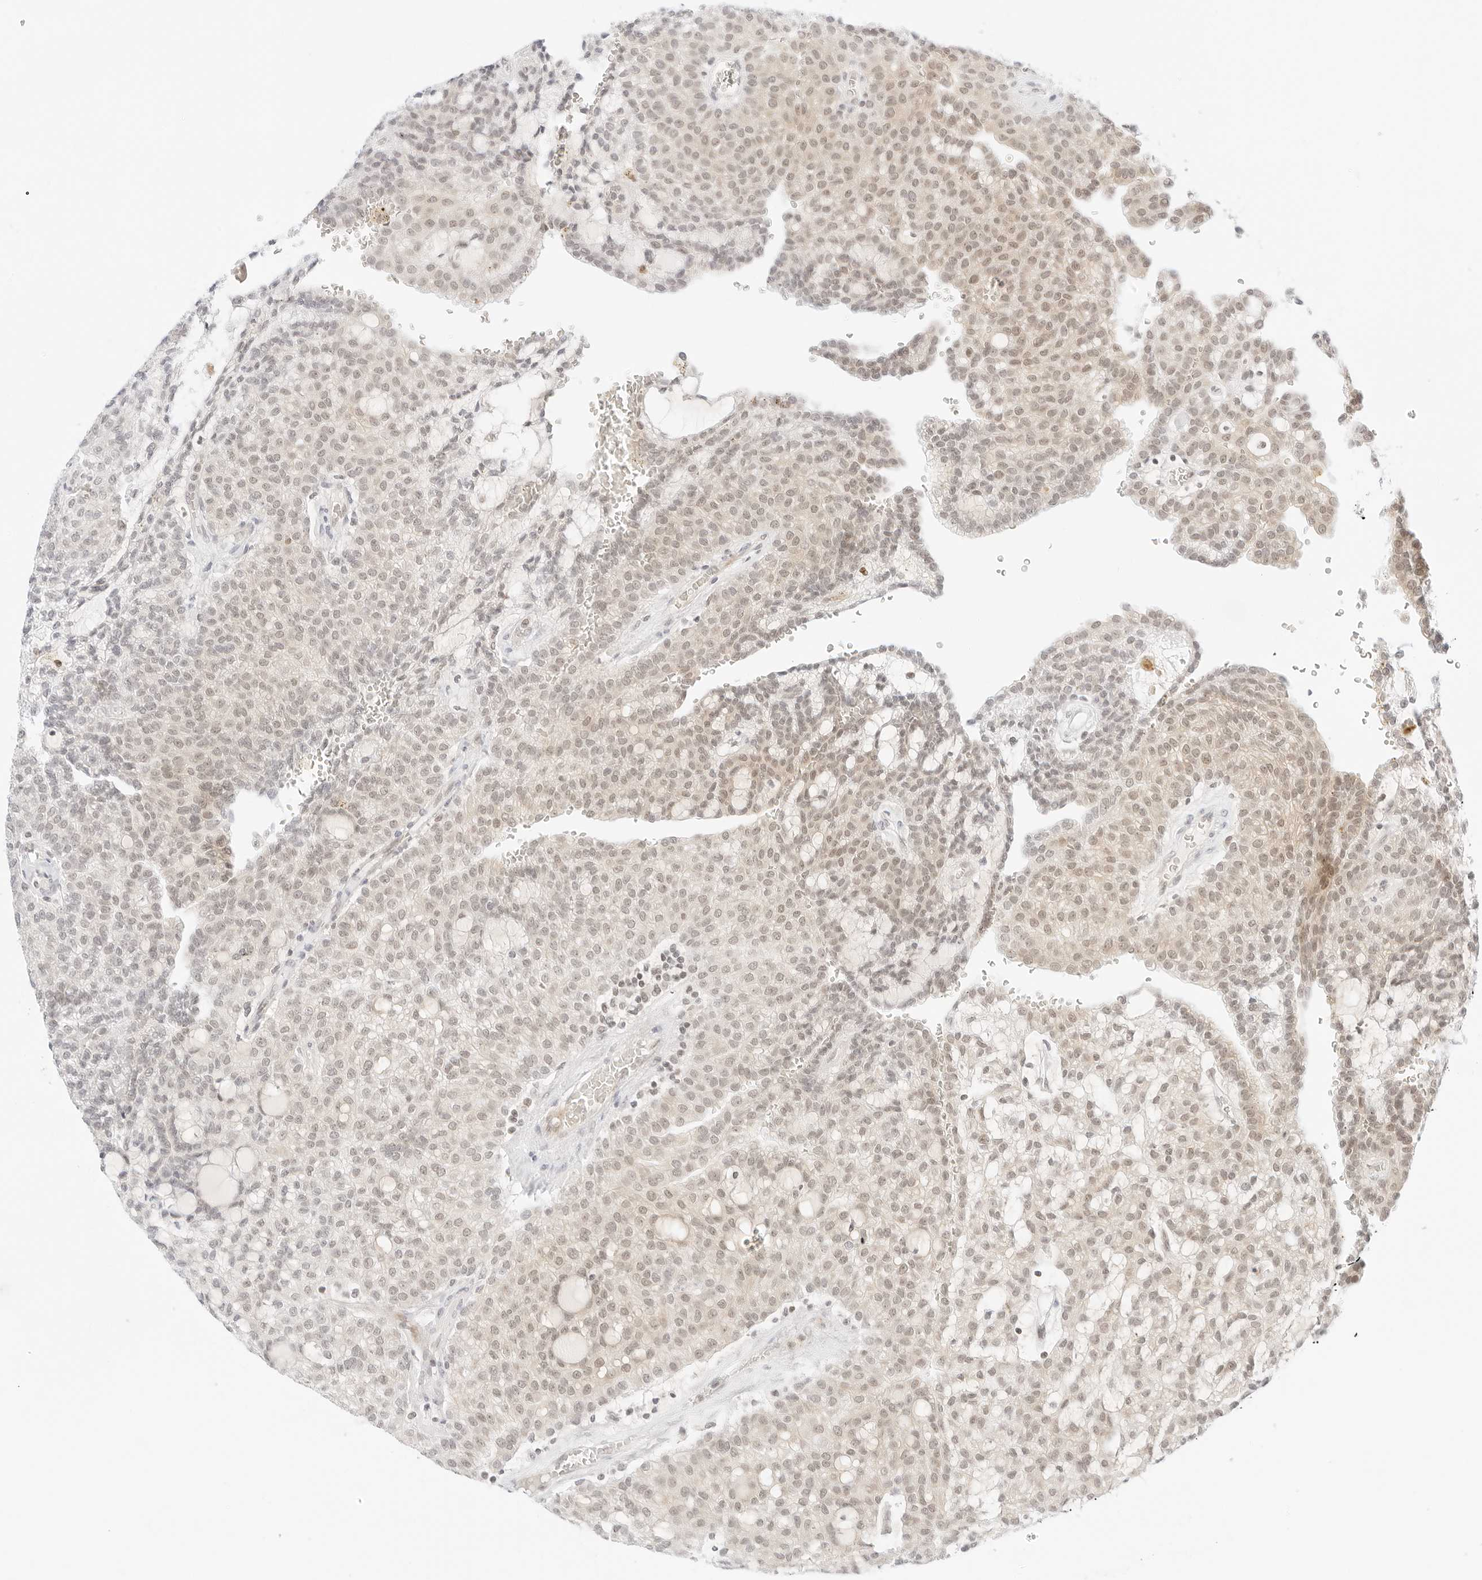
{"staining": {"intensity": "weak", "quantity": "<25%", "location": "nuclear"}, "tissue": "renal cancer", "cell_type": "Tumor cells", "image_type": "cancer", "snomed": [{"axis": "morphology", "description": "Adenocarcinoma, NOS"}, {"axis": "topography", "description": "Kidney"}], "caption": "High power microscopy image of an immunohistochemistry image of renal cancer, revealing no significant staining in tumor cells.", "gene": "POLR3C", "patient": {"sex": "male", "age": 63}}